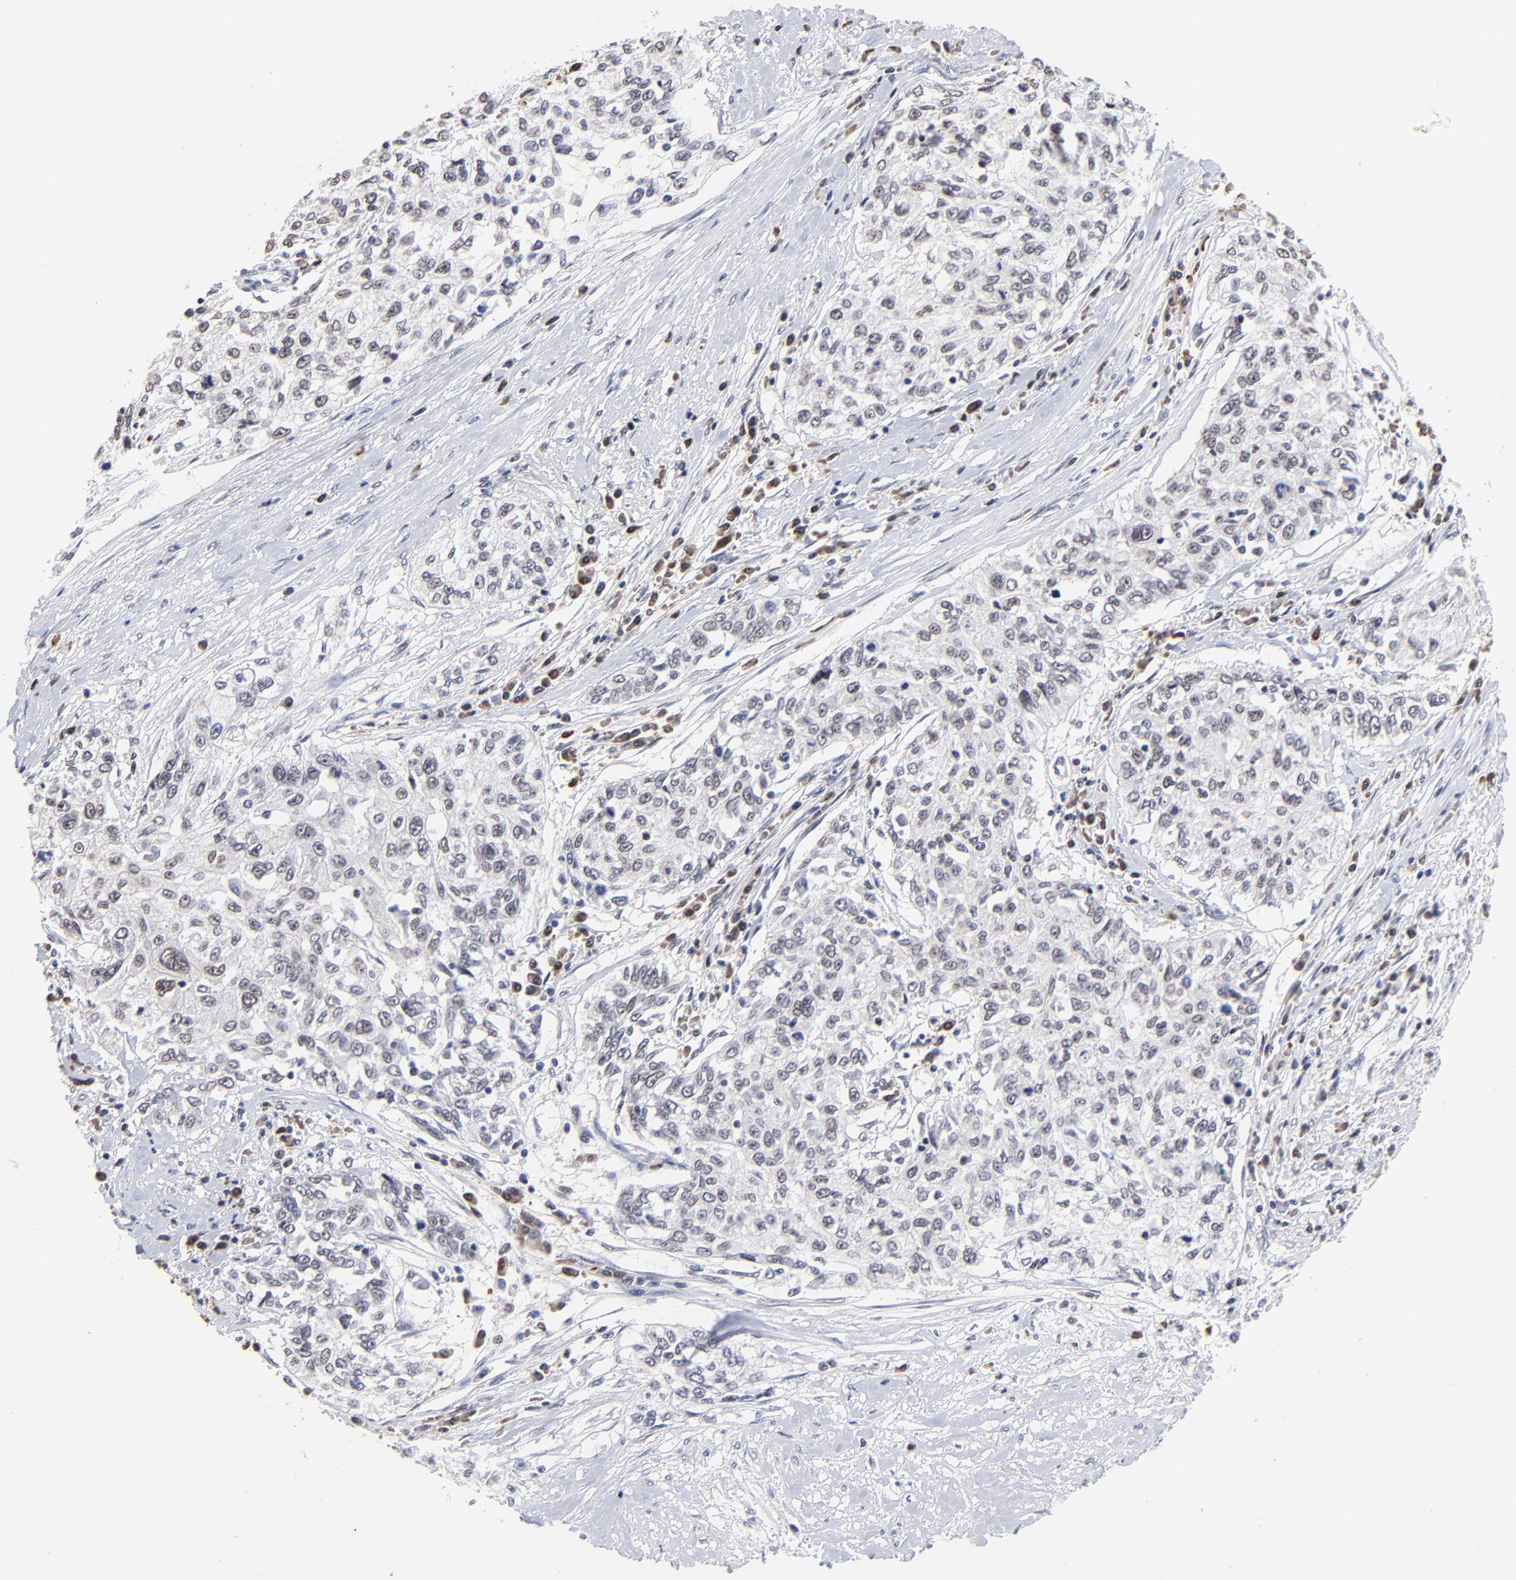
{"staining": {"intensity": "negative", "quantity": "none", "location": "none"}, "tissue": "cervical cancer", "cell_type": "Tumor cells", "image_type": "cancer", "snomed": [{"axis": "morphology", "description": "Squamous cell carcinoma, NOS"}, {"axis": "topography", "description": "Cervix"}], "caption": "DAB immunohistochemical staining of cervical squamous cell carcinoma displays no significant positivity in tumor cells.", "gene": "ZNF155", "patient": {"sex": "female", "age": 57}}